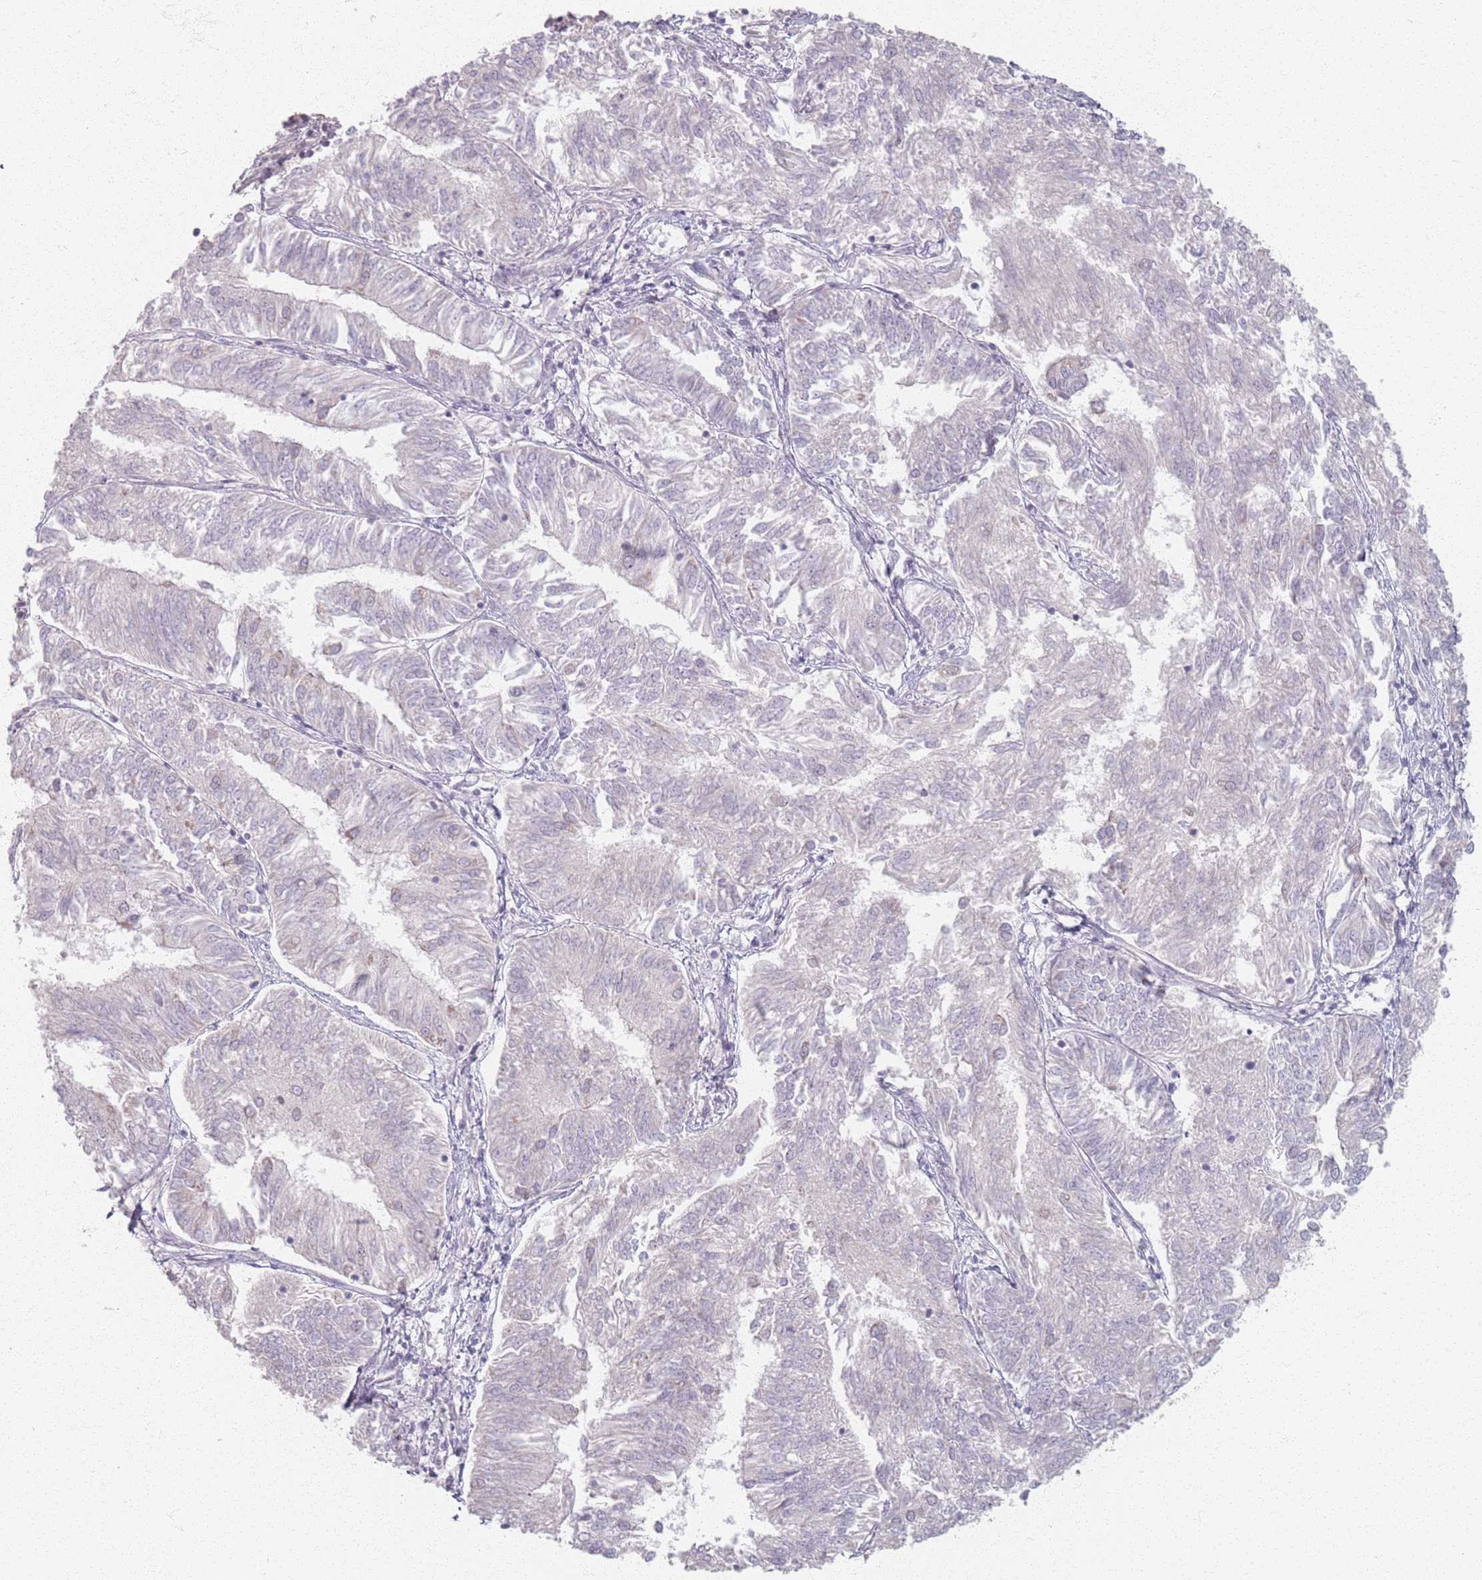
{"staining": {"intensity": "negative", "quantity": "none", "location": "none"}, "tissue": "endometrial cancer", "cell_type": "Tumor cells", "image_type": "cancer", "snomed": [{"axis": "morphology", "description": "Adenocarcinoma, NOS"}, {"axis": "topography", "description": "Endometrium"}], "caption": "Tumor cells are negative for protein expression in human adenocarcinoma (endometrial).", "gene": "PKD2L2", "patient": {"sex": "female", "age": 58}}